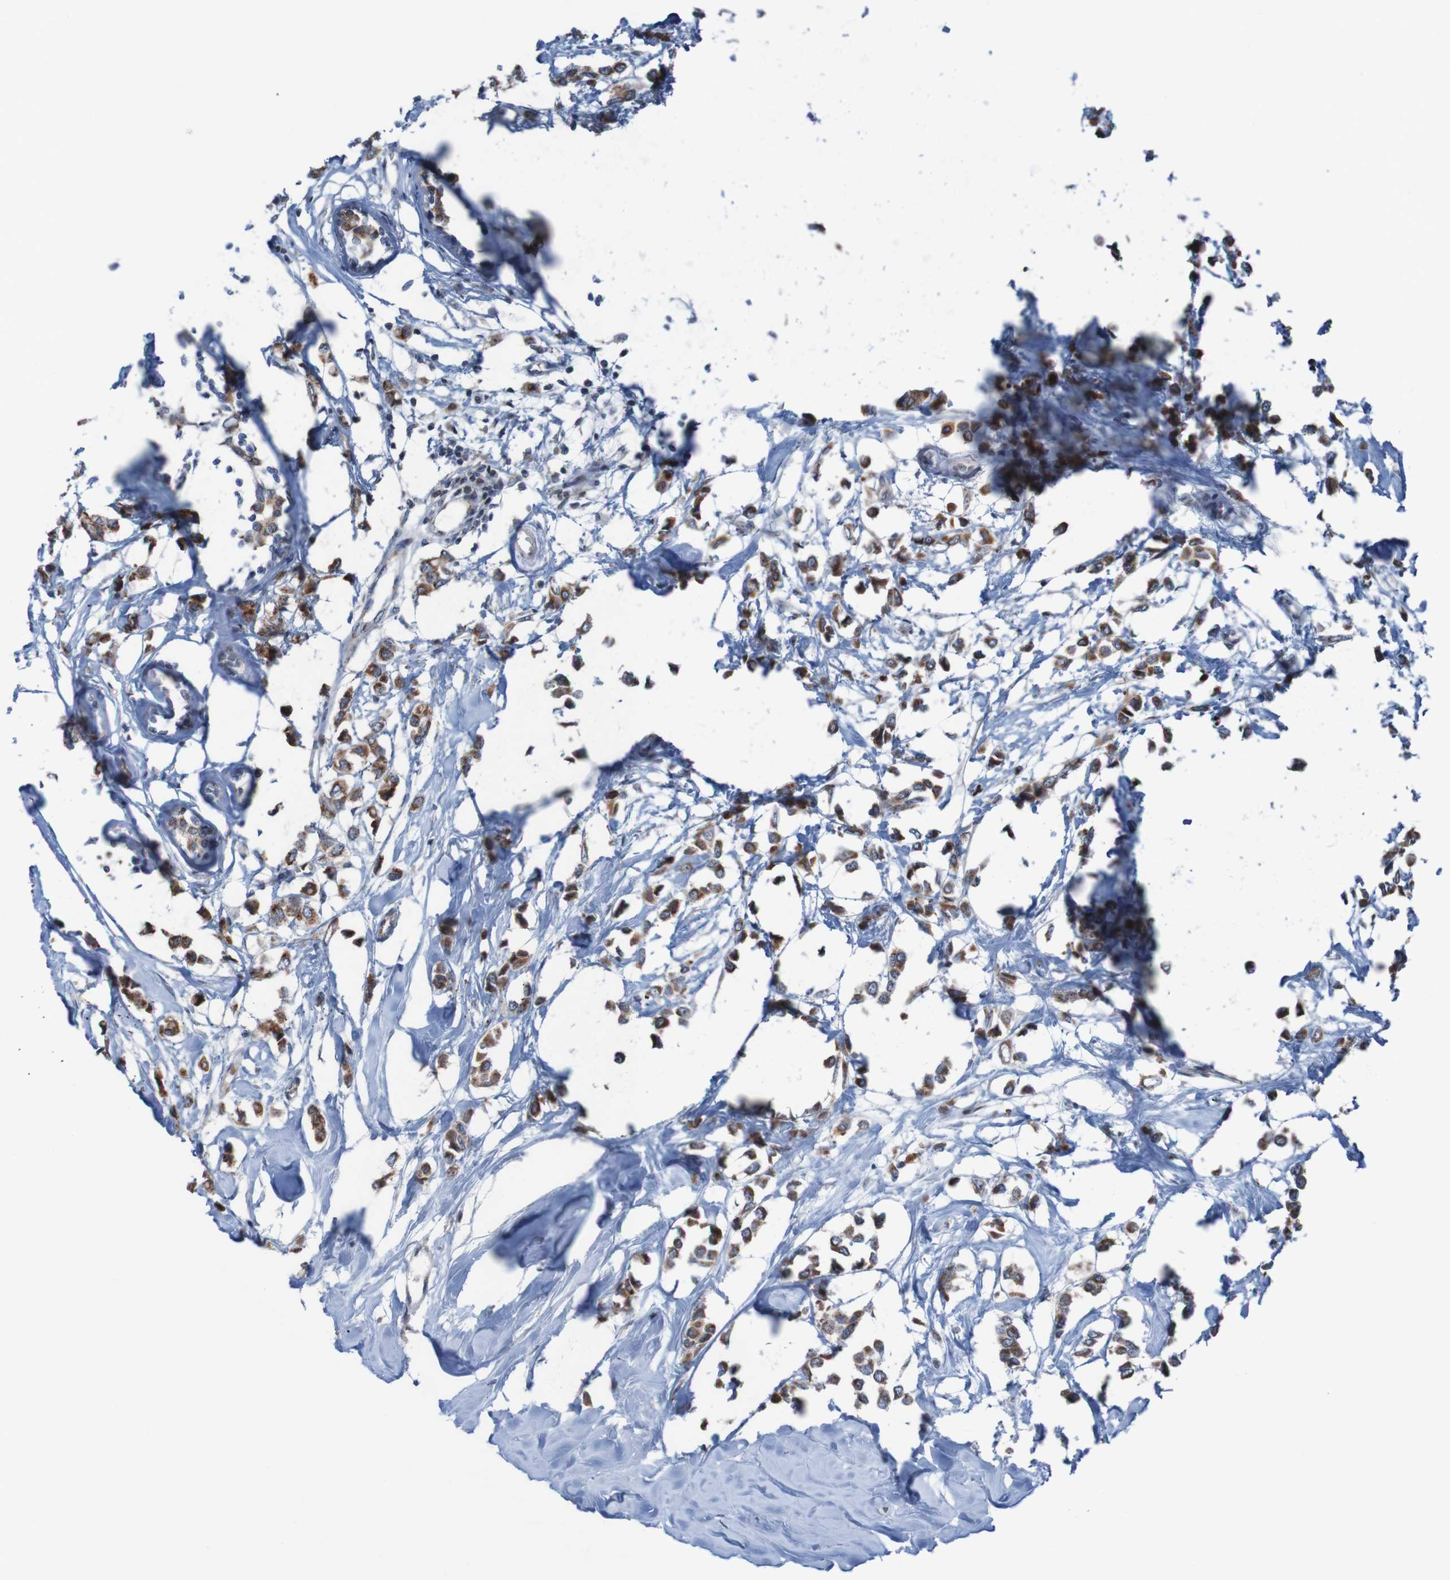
{"staining": {"intensity": "moderate", "quantity": ">75%", "location": "cytoplasmic/membranous"}, "tissue": "breast cancer", "cell_type": "Tumor cells", "image_type": "cancer", "snomed": [{"axis": "morphology", "description": "Lobular carcinoma"}, {"axis": "topography", "description": "Breast"}], "caption": "This is an image of immunohistochemistry (IHC) staining of breast cancer (lobular carcinoma), which shows moderate positivity in the cytoplasmic/membranous of tumor cells.", "gene": "UNG", "patient": {"sex": "female", "age": 51}}